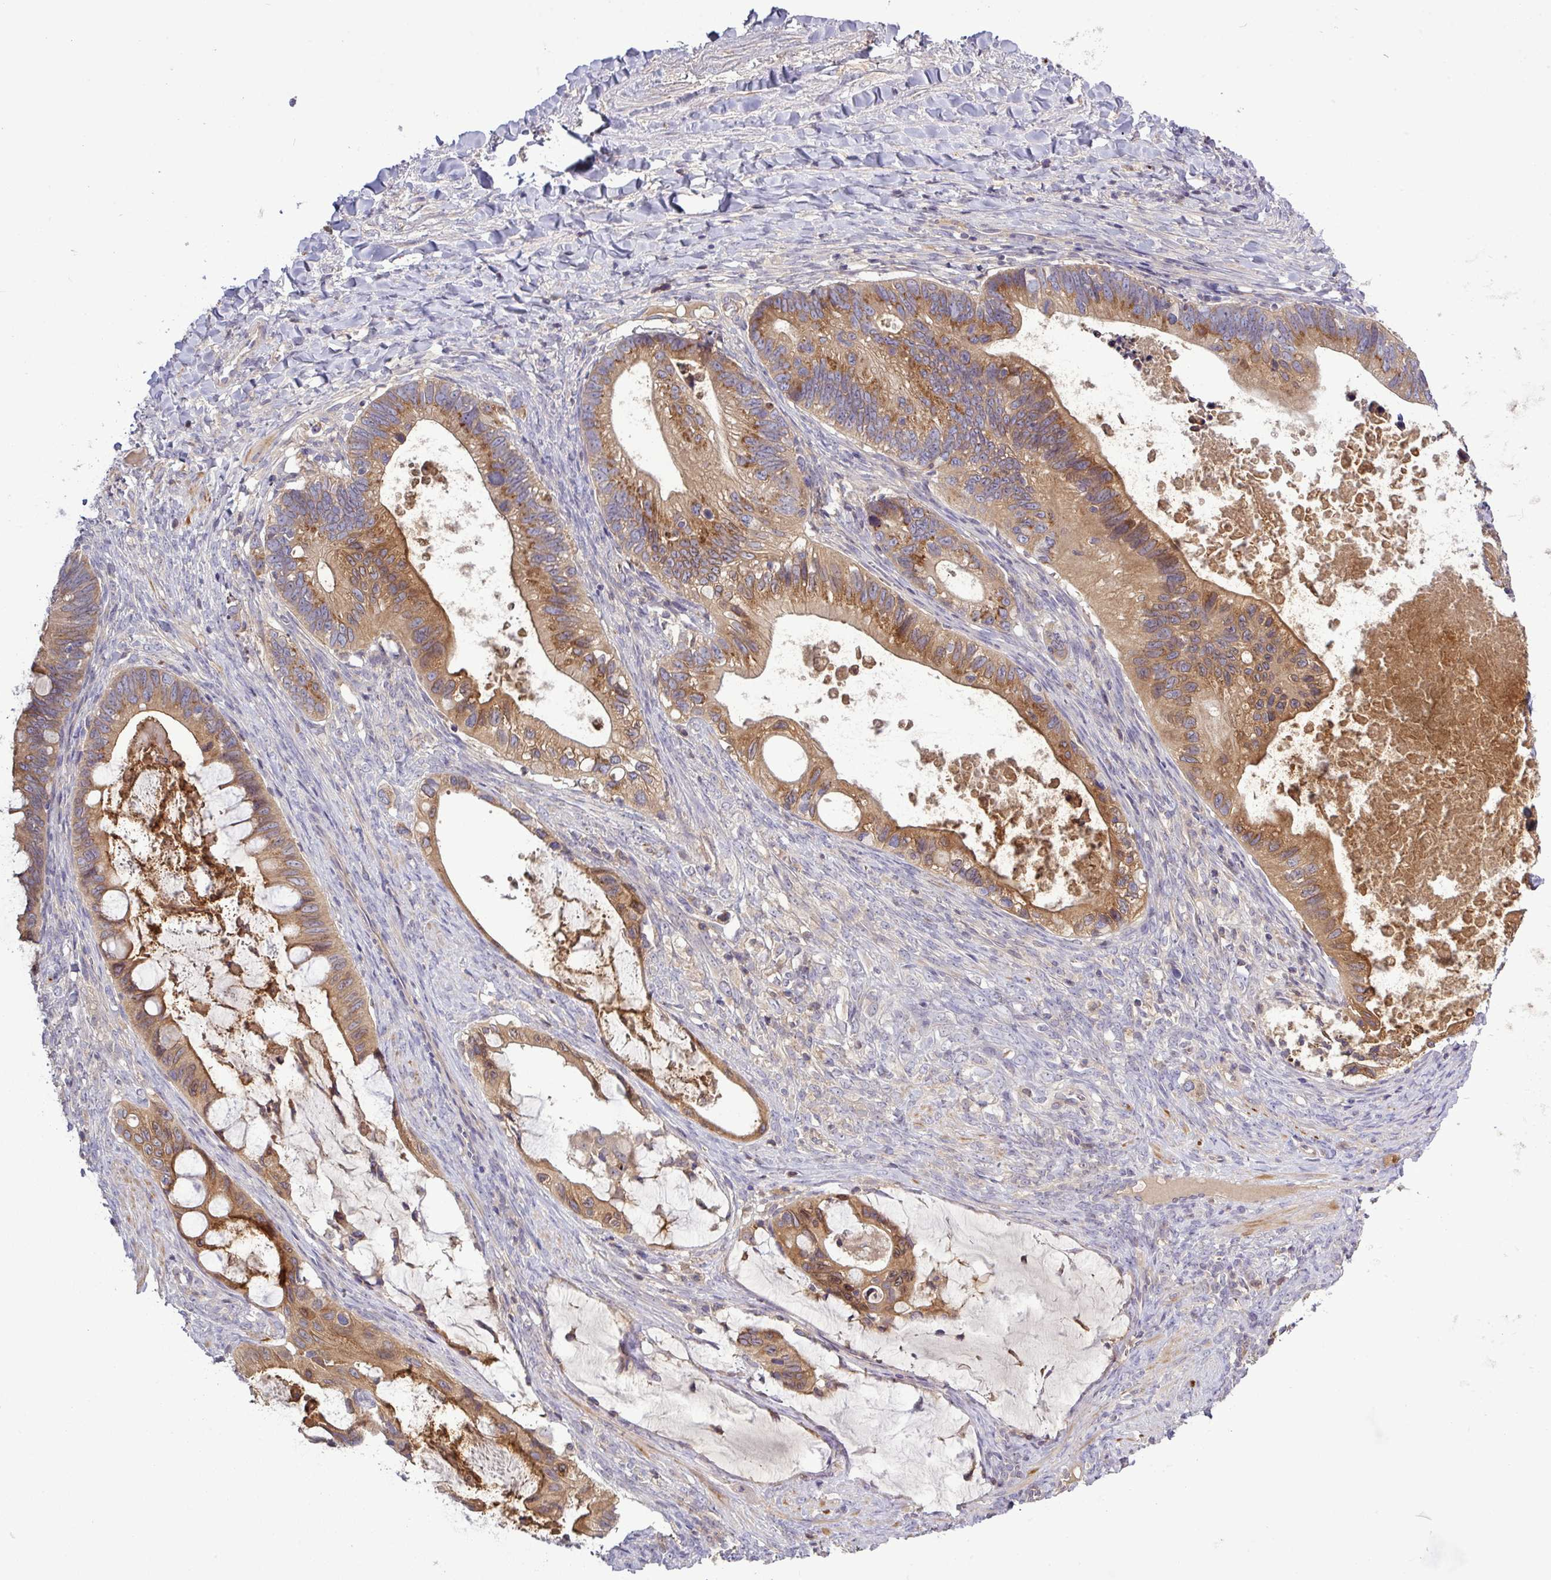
{"staining": {"intensity": "moderate", "quantity": ">75%", "location": "cytoplasmic/membranous"}, "tissue": "ovarian cancer", "cell_type": "Tumor cells", "image_type": "cancer", "snomed": [{"axis": "morphology", "description": "Cystadenocarcinoma, mucinous, NOS"}, {"axis": "topography", "description": "Ovary"}], "caption": "An image of human ovarian mucinous cystadenocarcinoma stained for a protein reveals moderate cytoplasmic/membranous brown staining in tumor cells. Using DAB (3,3'-diaminobenzidine) (brown) and hematoxylin (blue) stains, captured at high magnification using brightfield microscopy.", "gene": "TMEM62", "patient": {"sex": "female", "age": 61}}